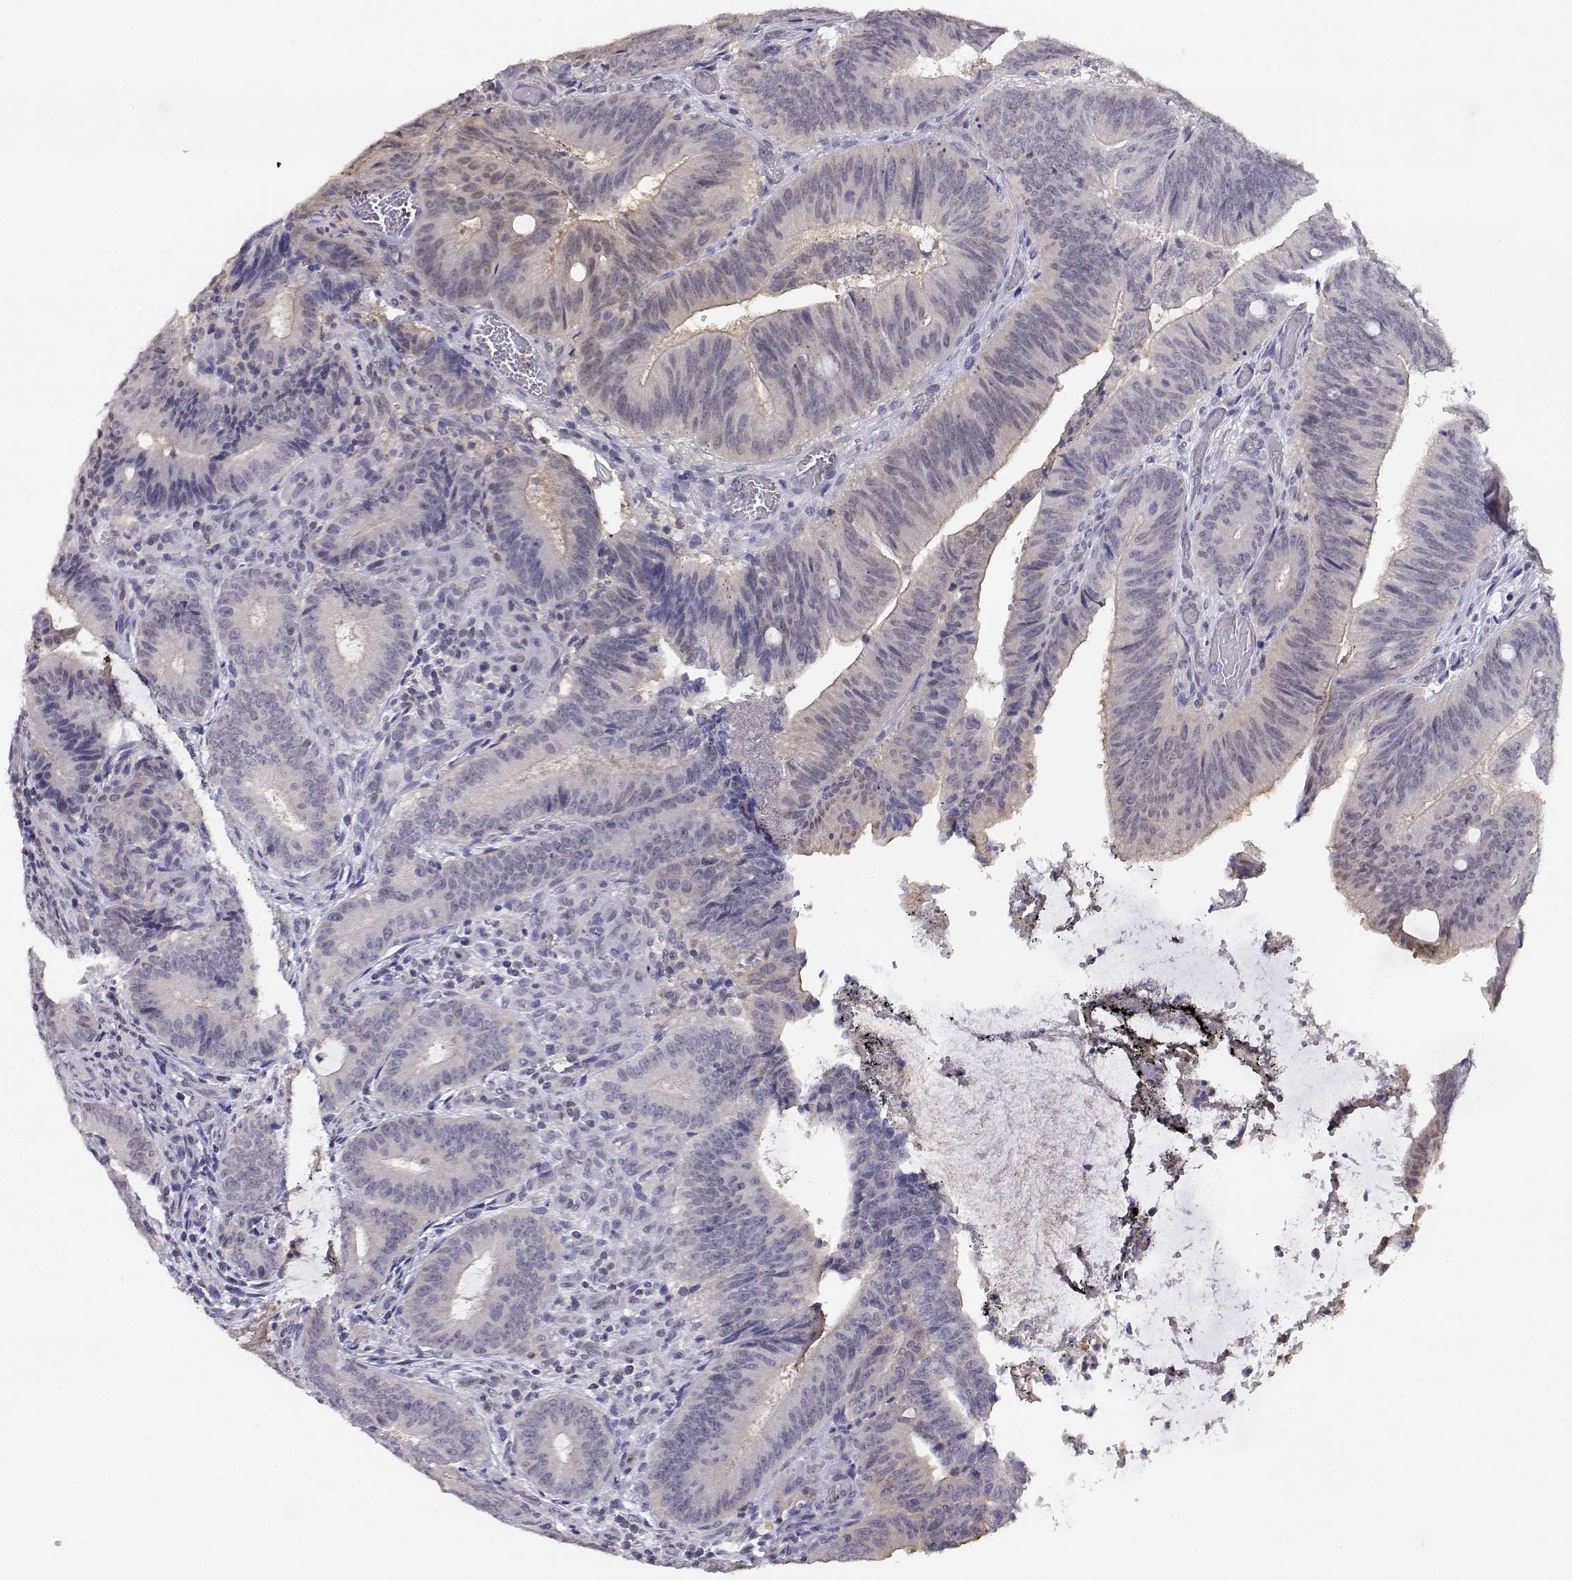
{"staining": {"intensity": "weak", "quantity": "25%-75%", "location": "cytoplasmic/membranous"}, "tissue": "colorectal cancer", "cell_type": "Tumor cells", "image_type": "cancer", "snomed": [{"axis": "morphology", "description": "Adenocarcinoma, NOS"}, {"axis": "topography", "description": "Colon"}], "caption": "A histopathology image of human colorectal cancer stained for a protein displays weak cytoplasmic/membranous brown staining in tumor cells.", "gene": "ADA", "patient": {"sex": "female", "age": 43}}